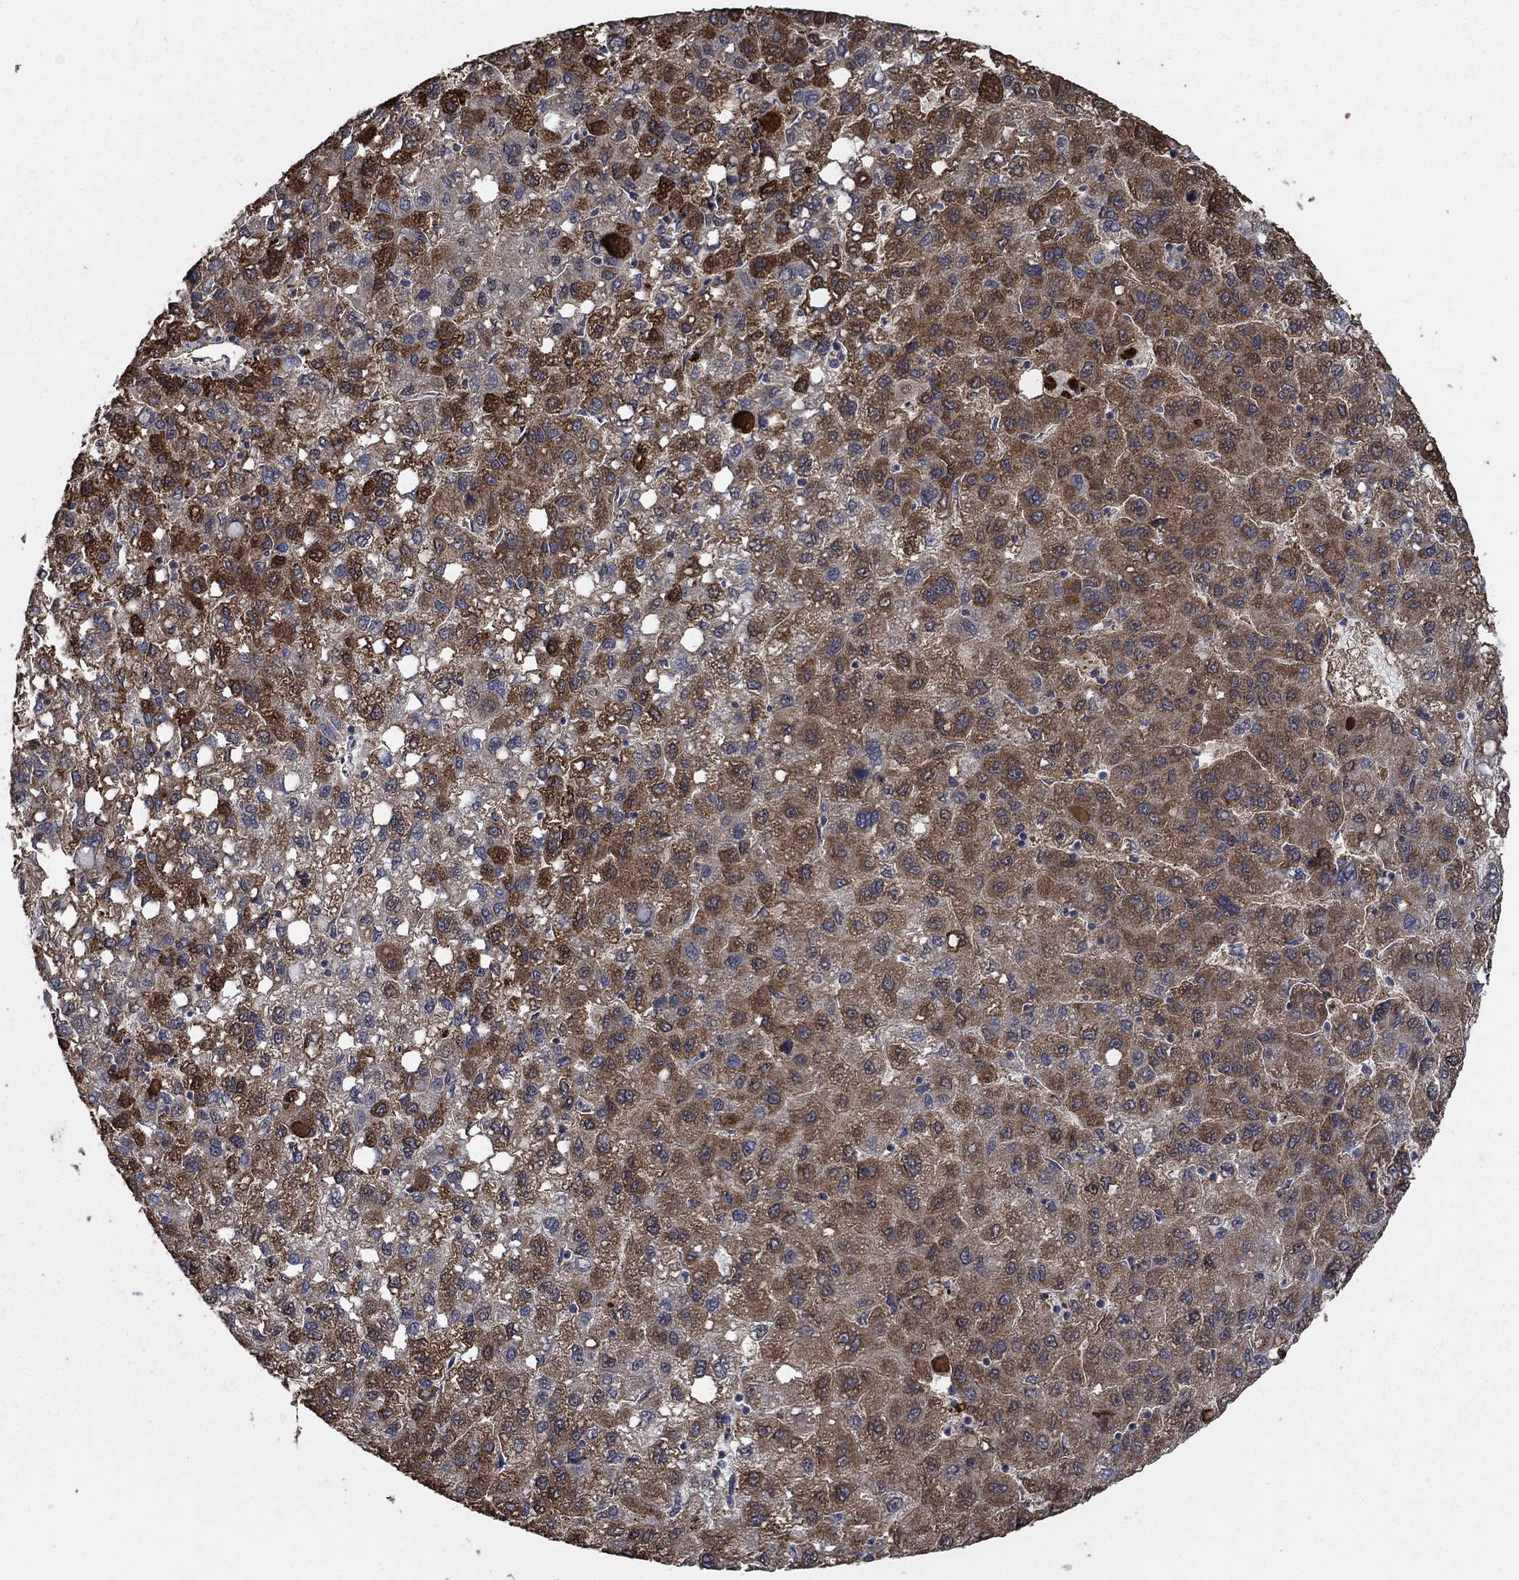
{"staining": {"intensity": "strong", "quantity": "25%-75%", "location": "cytoplasmic/membranous"}, "tissue": "liver cancer", "cell_type": "Tumor cells", "image_type": "cancer", "snomed": [{"axis": "morphology", "description": "Carcinoma, Hepatocellular, NOS"}, {"axis": "topography", "description": "Liver"}], "caption": "Protein expression analysis of human liver cancer reveals strong cytoplasmic/membranous expression in approximately 25%-75% of tumor cells. (Stains: DAB (3,3'-diaminobenzidine) in brown, nuclei in blue, Microscopy: brightfield microscopy at high magnification).", "gene": "MRPS24", "patient": {"sex": "female", "age": 82}}